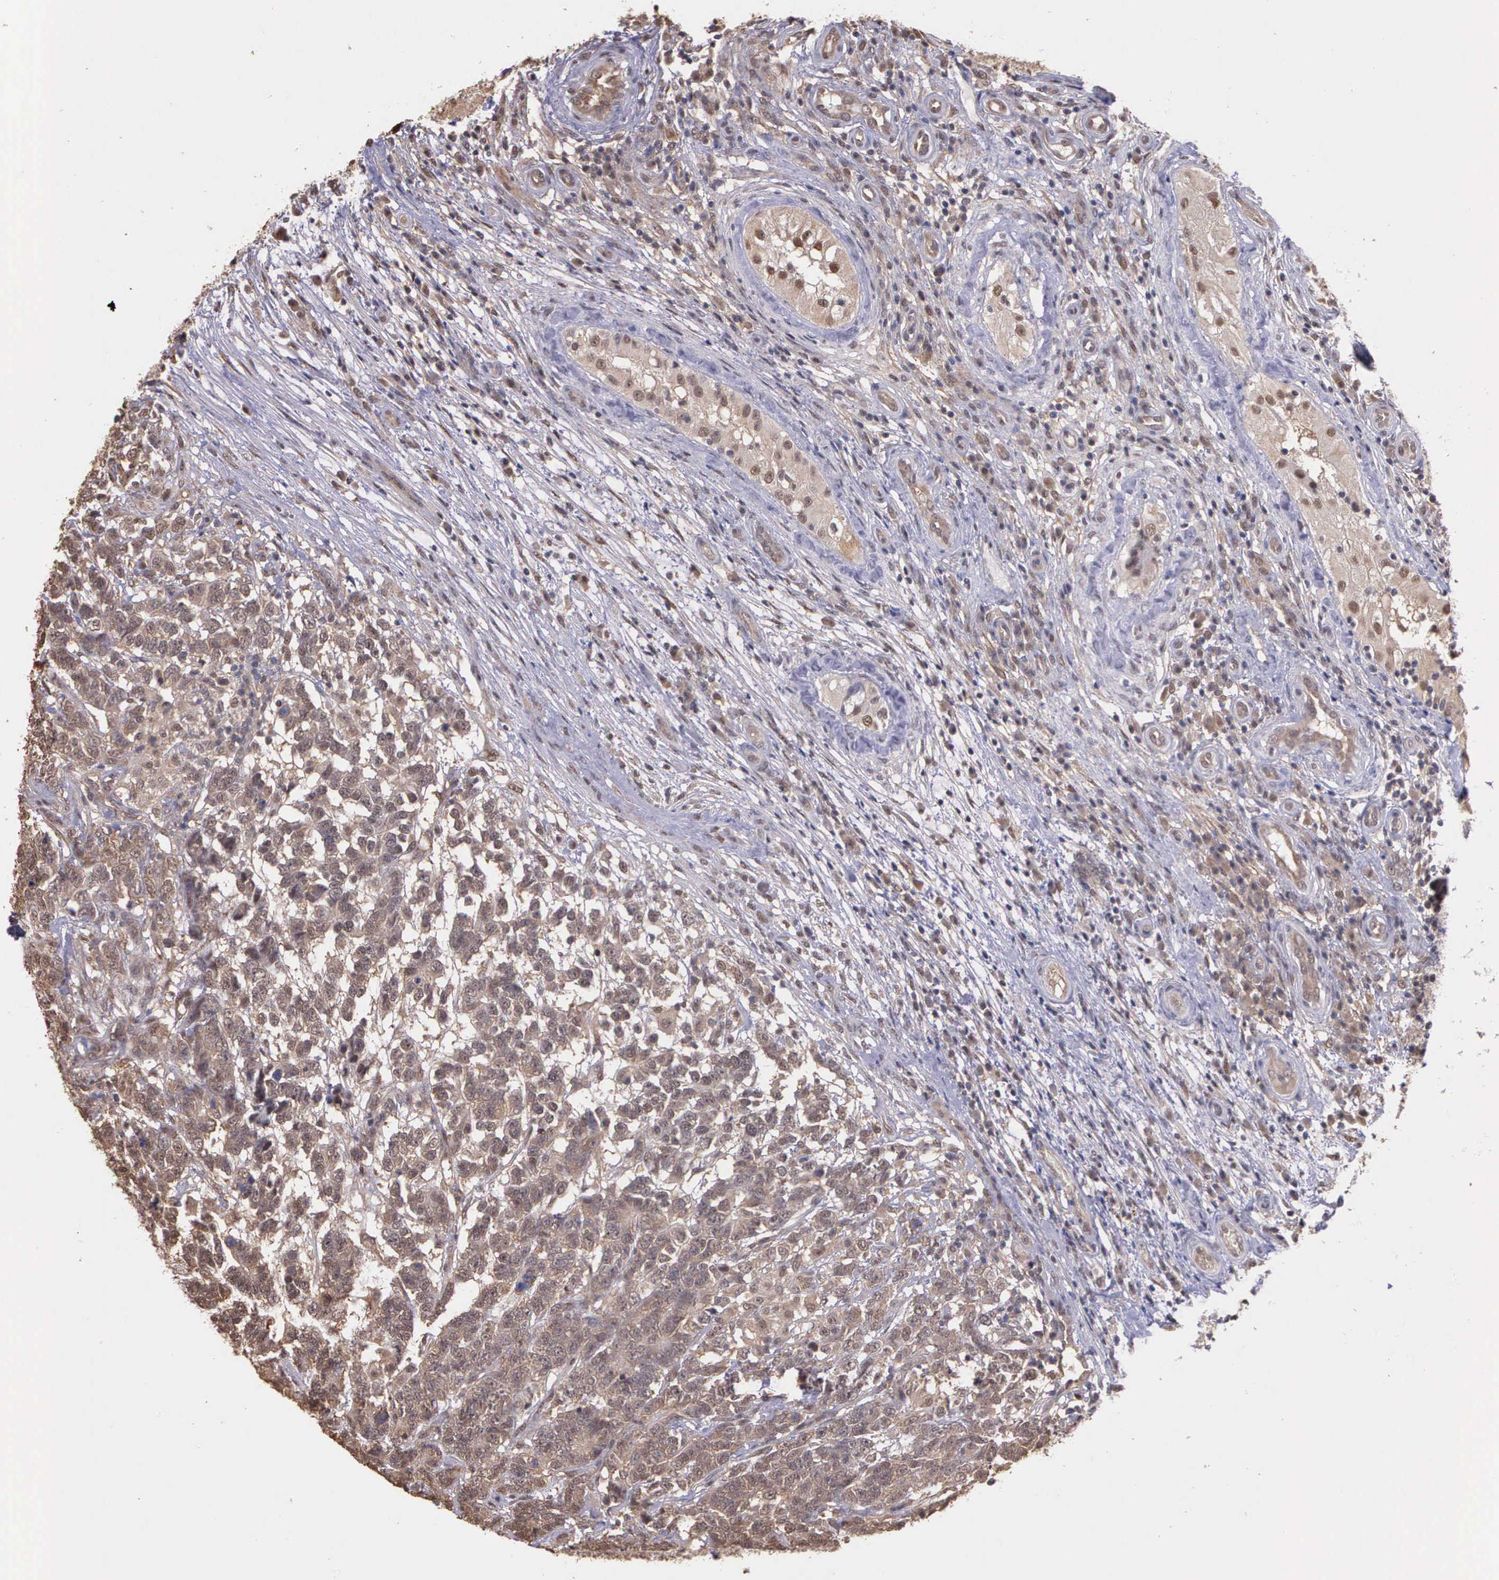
{"staining": {"intensity": "moderate", "quantity": ">75%", "location": "cytoplasmic/membranous,nuclear"}, "tissue": "testis cancer", "cell_type": "Tumor cells", "image_type": "cancer", "snomed": [{"axis": "morphology", "description": "Carcinoma, Embryonal, NOS"}, {"axis": "topography", "description": "Testis"}], "caption": "Protein analysis of testis cancer (embryonal carcinoma) tissue exhibits moderate cytoplasmic/membranous and nuclear expression in about >75% of tumor cells.", "gene": "PSMC1", "patient": {"sex": "male", "age": 26}}